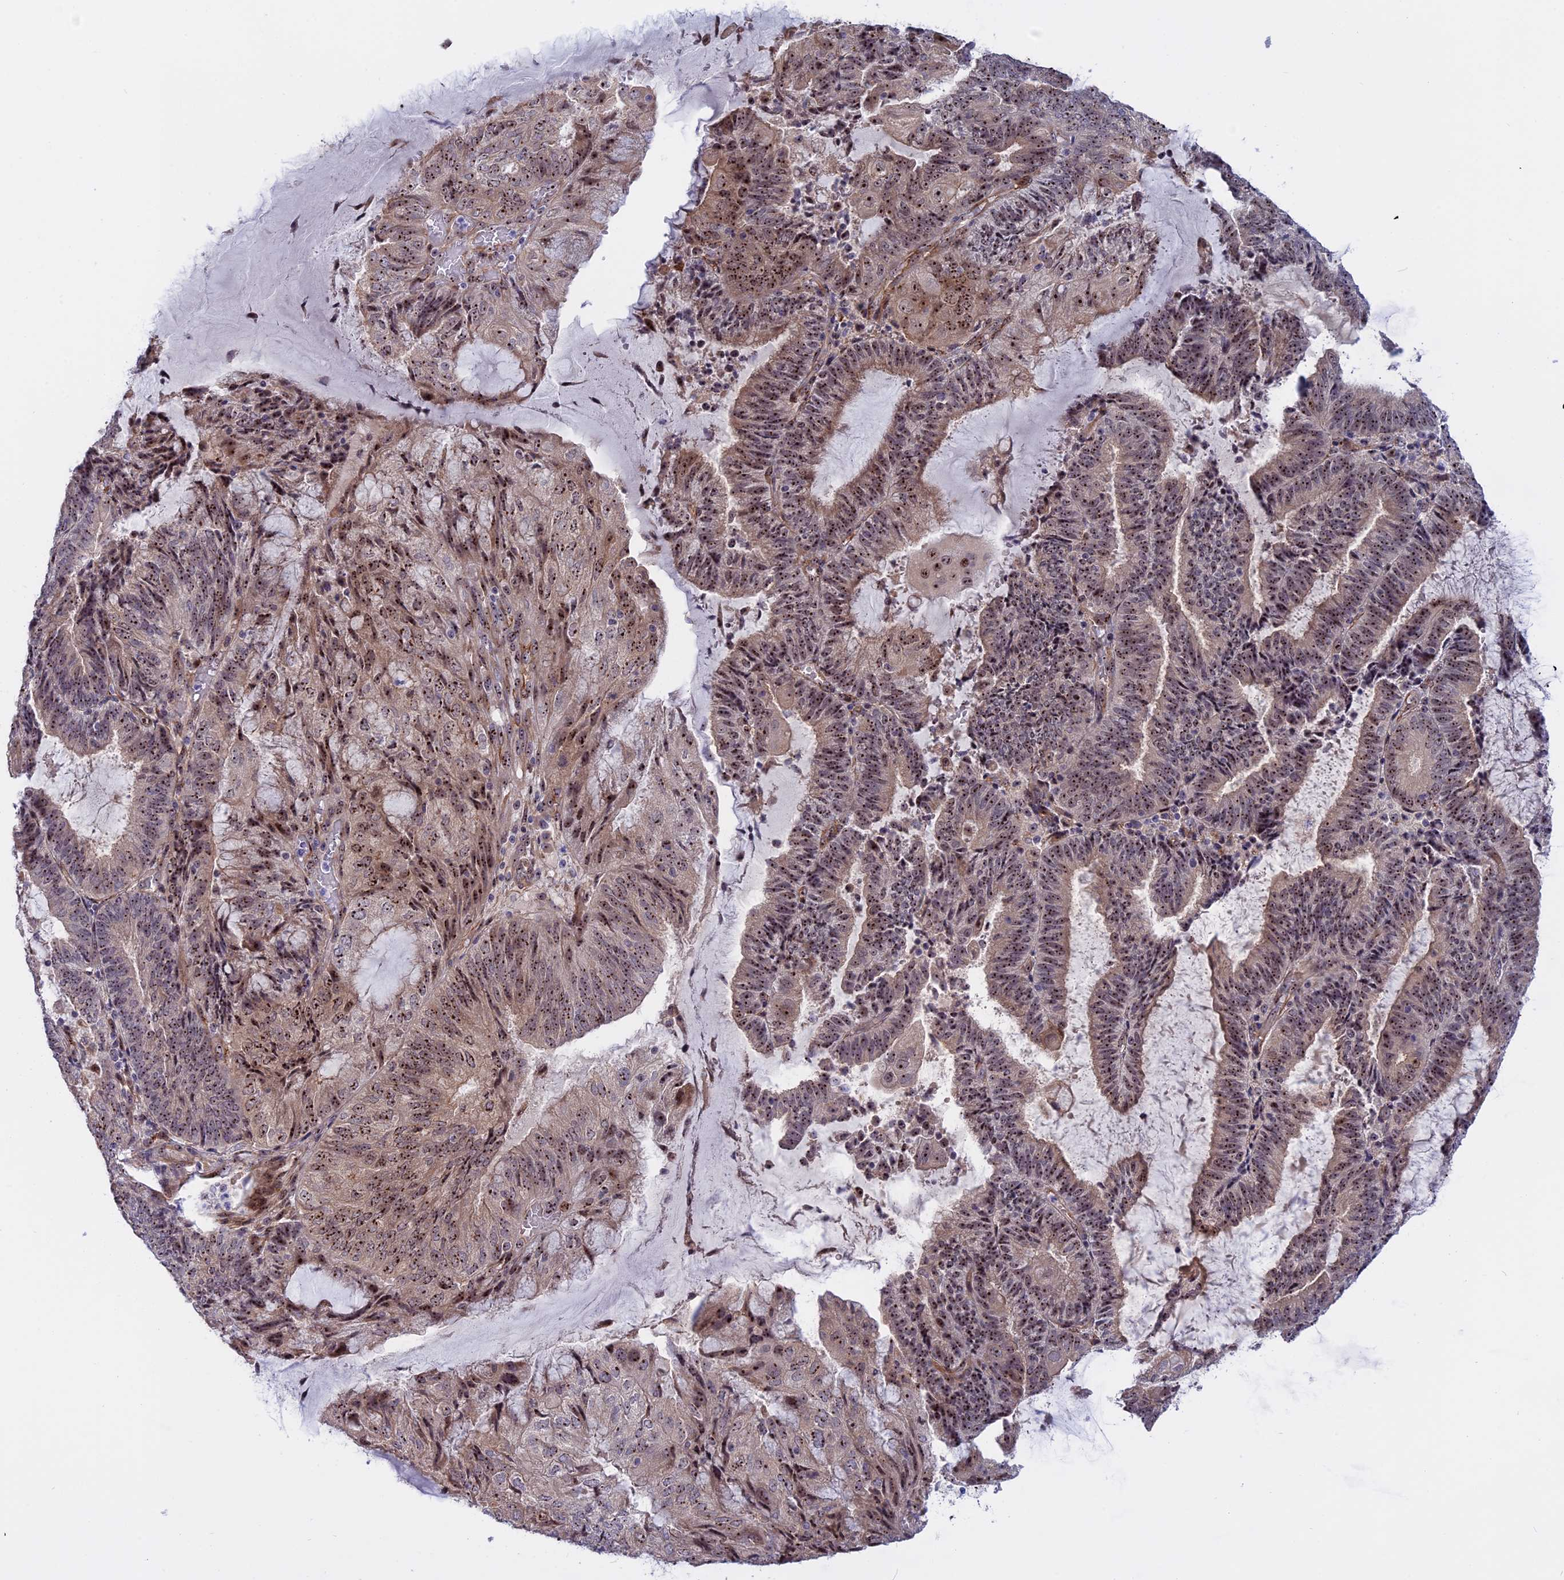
{"staining": {"intensity": "moderate", "quantity": ">75%", "location": "nuclear"}, "tissue": "endometrial cancer", "cell_type": "Tumor cells", "image_type": "cancer", "snomed": [{"axis": "morphology", "description": "Adenocarcinoma, NOS"}, {"axis": "topography", "description": "Endometrium"}], "caption": "Human adenocarcinoma (endometrial) stained for a protein (brown) displays moderate nuclear positive staining in about >75% of tumor cells.", "gene": "DBNDD1", "patient": {"sex": "female", "age": 81}}